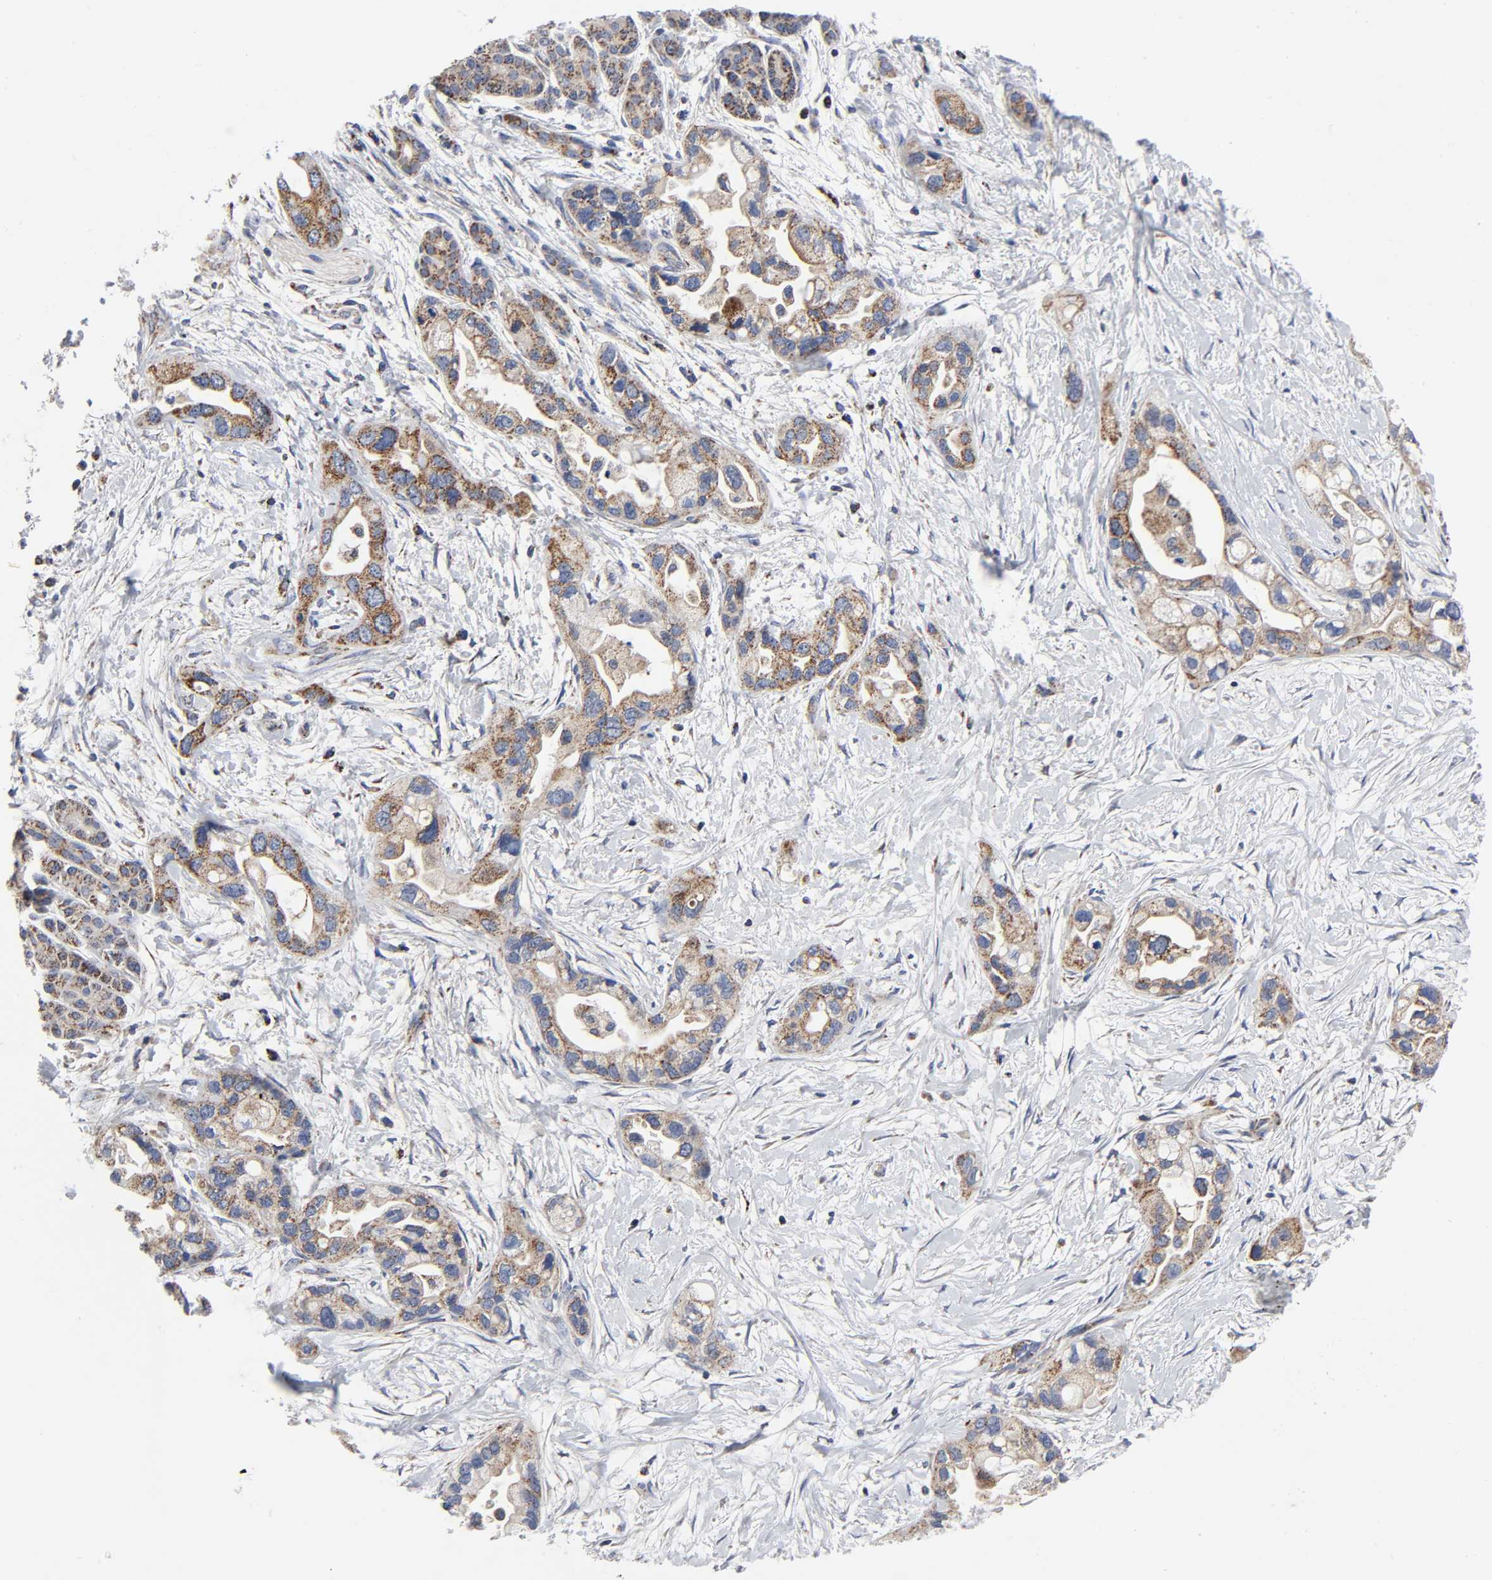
{"staining": {"intensity": "moderate", "quantity": ">75%", "location": "cytoplasmic/membranous"}, "tissue": "pancreatic cancer", "cell_type": "Tumor cells", "image_type": "cancer", "snomed": [{"axis": "morphology", "description": "Adenocarcinoma, NOS"}, {"axis": "topography", "description": "Pancreas"}], "caption": "Pancreatic adenocarcinoma was stained to show a protein in brown. There is medium levels of moderate cytoplasmic/membranous positivity in about >75% of tumor cells. The staining is performed using DAB brown chromogen to label protein expression. The nuclei are counter-stained blue using hematoxylin.", "gene": "AOPEP", "patient": {"sex": "female", "age": 77}}